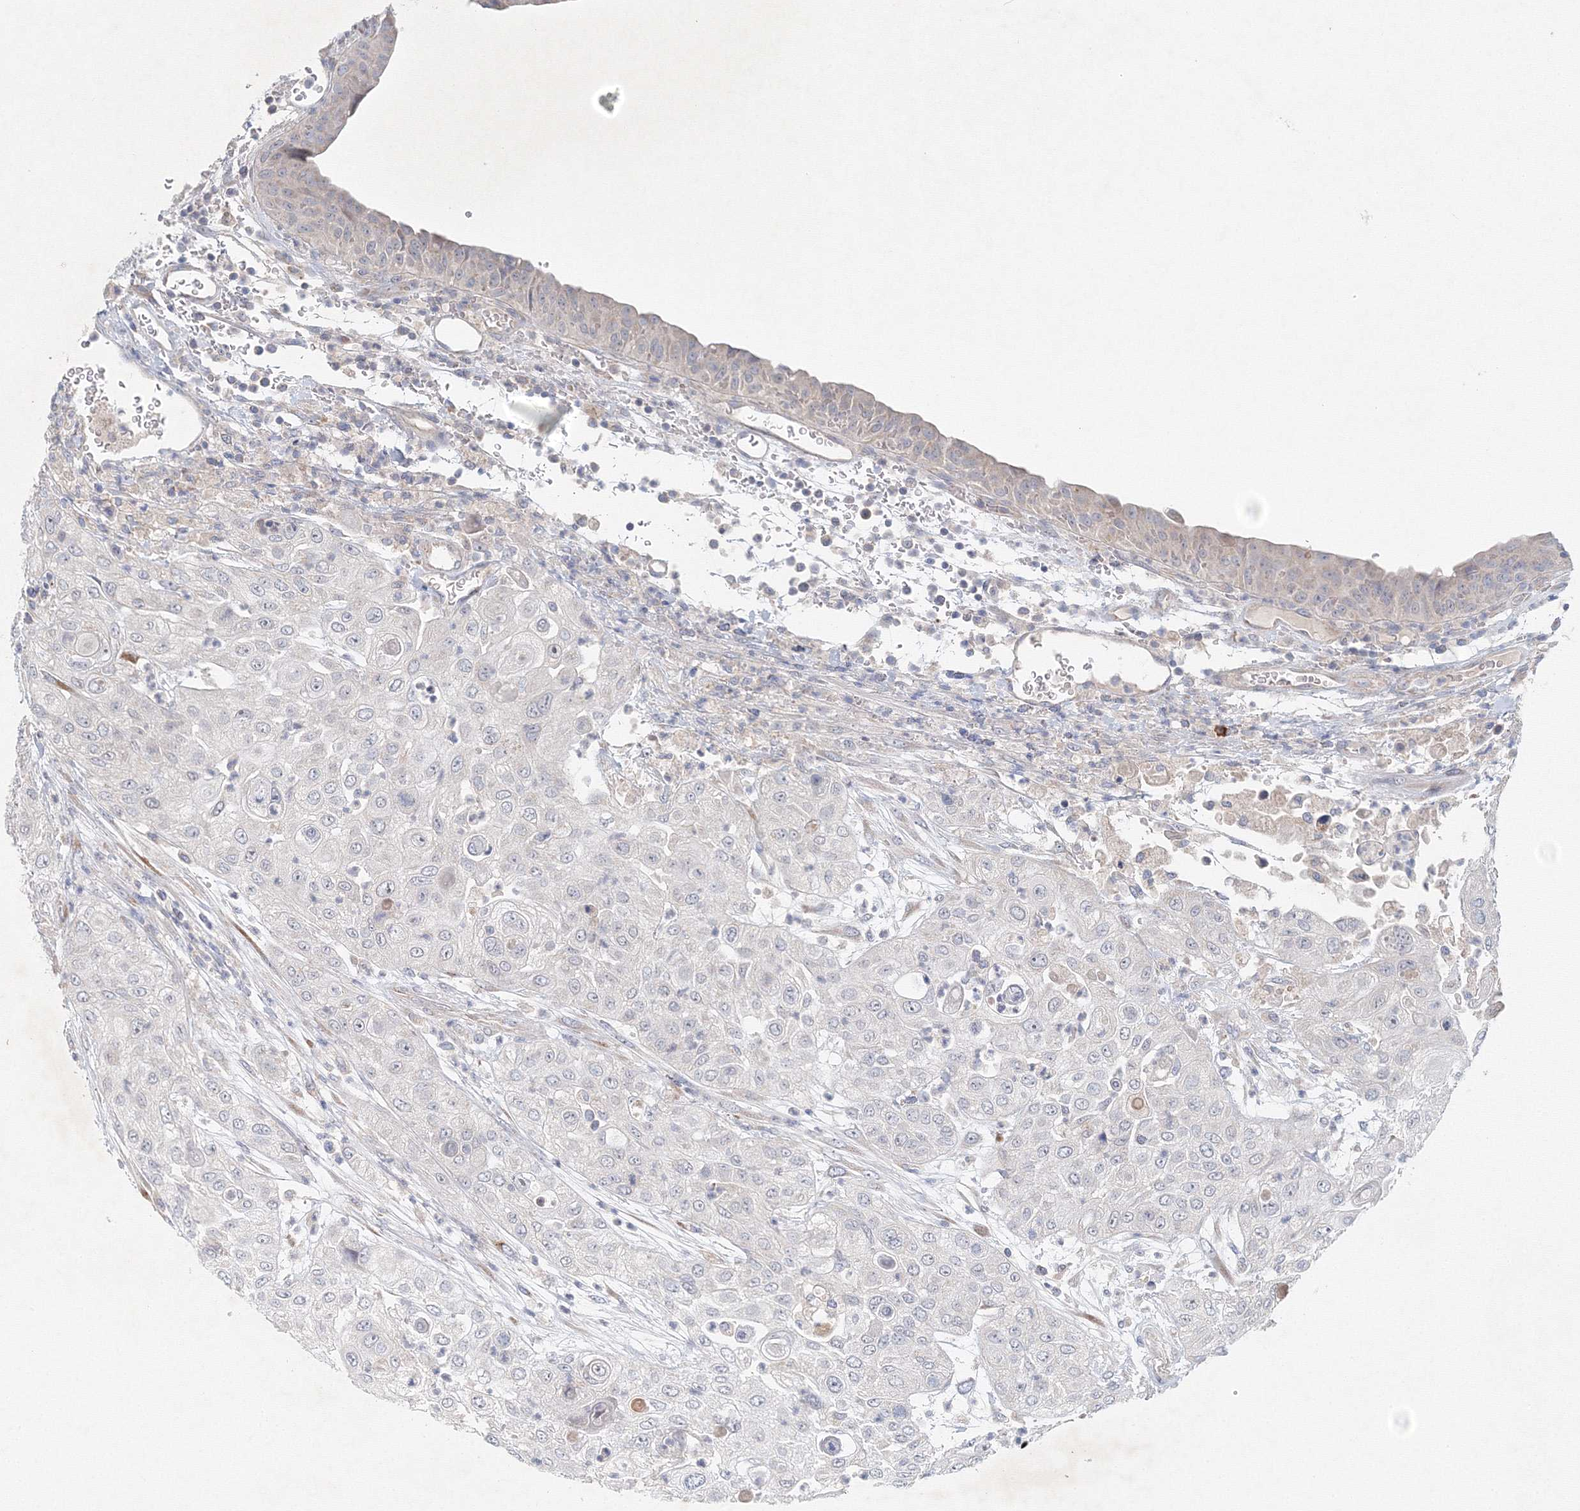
{"staining": {"intensity": "negative", "quantity": "none", "location": "none"}, "tissue": "urothelial cancer", "cell_type": "Tumor cells", "image_type": "cancer", "snomed": [{"axis": "morphology", "description": "Urothelial carcinoma, High grade"}, {"axis": "topography", "description": "Urinary bladder"}], "caption": "A high-resolution micrograph shows immunohistochemistry staining of urothelial cancer, which demonstrates no significant expression in tumor cells.", "gene": "WDR49", "patient": {"sex": "female", "age": 79}}